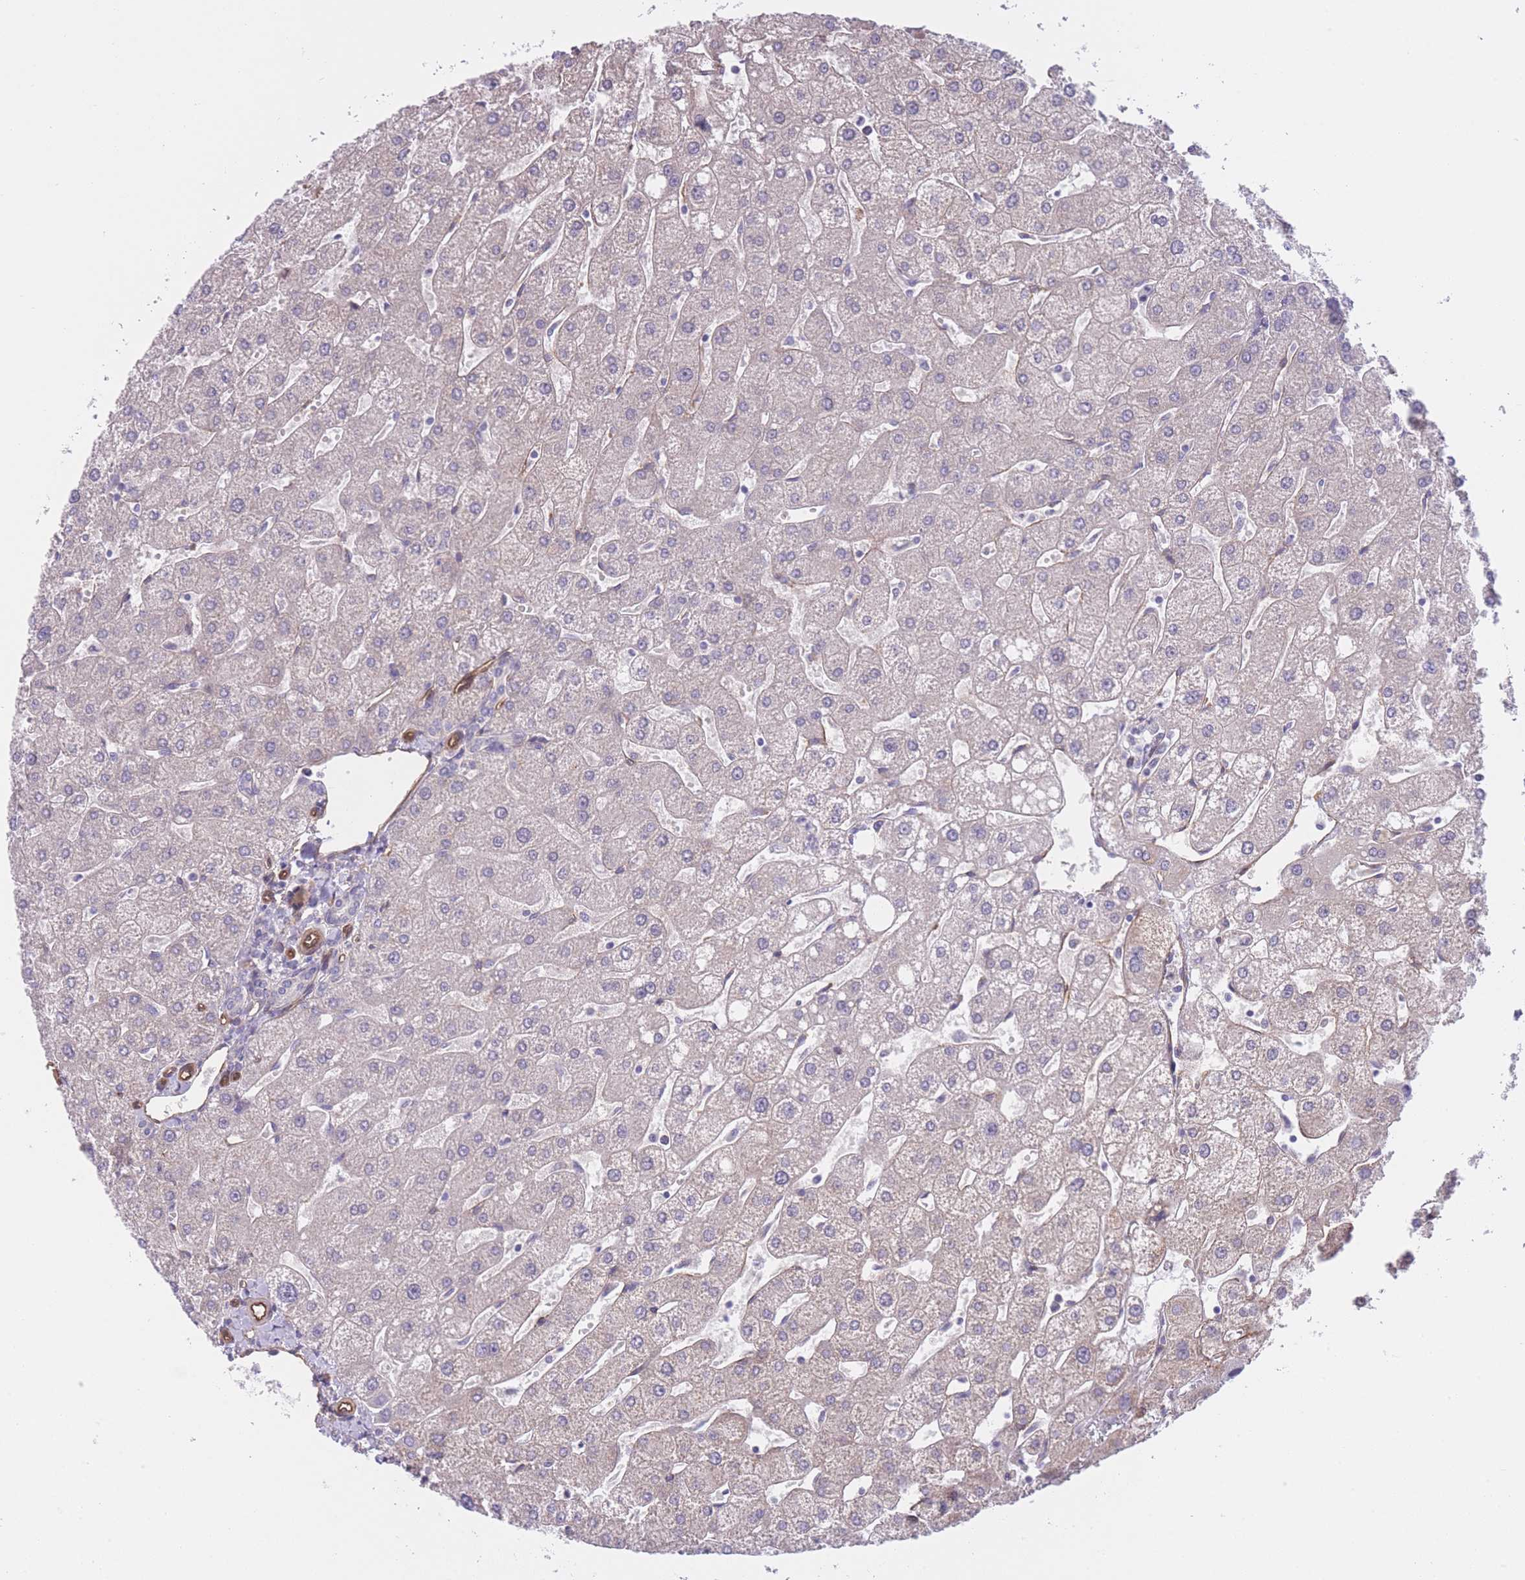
{"staining": {"intensity": "negative", "quantity": "none", "location": "none"}, "tissue": "liver", "cell_type": "Cholangiocytes", "image_type": "normal", "snomed": [{"axis": "morphology", "description": "Normal tissue, NOS"}, {"axis": "topography", "description": "Liver"}], "caption": "Immunohistochemical staining of unremarkable human liver displays no significant staining in cholangiocytes. (DAB (3,3'-diaminobenzidine) immunohistochemistry (IHC) with hematoxylin counter stain).", "gene": "QTRT1", "patient": {"sex": "male", "age": 67}}